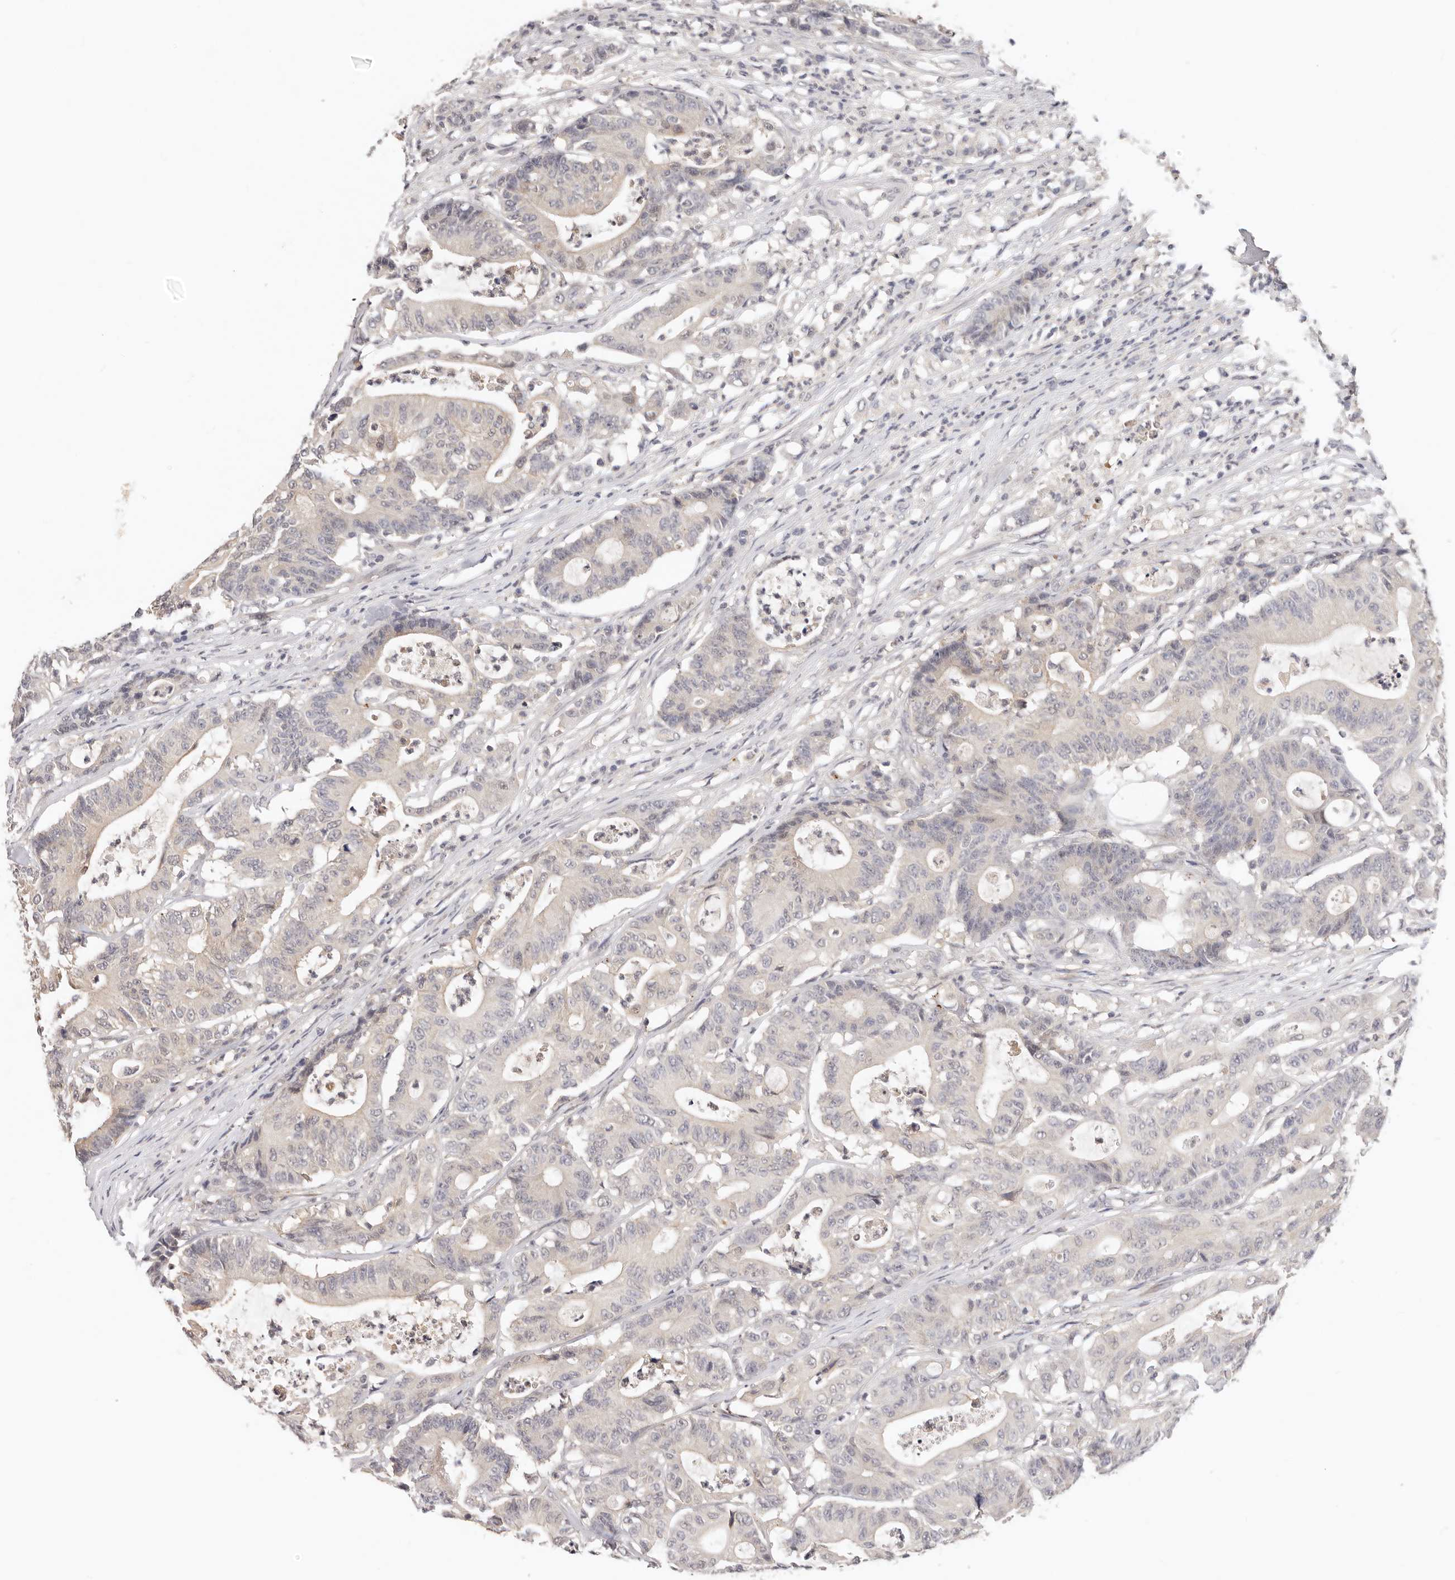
{"staining": {"intensity": "weak", "quantity": "<25%", "location": "cytoplasmic/membranous"}, "tissue": "colorectal cancer", "cell_type": "Tumor cells", "image_type": "cancer", "snomed": [{"axis": "morphology", "description": "Adenocarcinoma, NOS"}, {"axis": "topography", "description": "Colon"}], "caption": "The histopathology image exhibits no significant positivity in tumor cells of colorectal adenocarcinoma.", "gene": "GGPS1", "patient": {"sex": "female", "age": 84}}